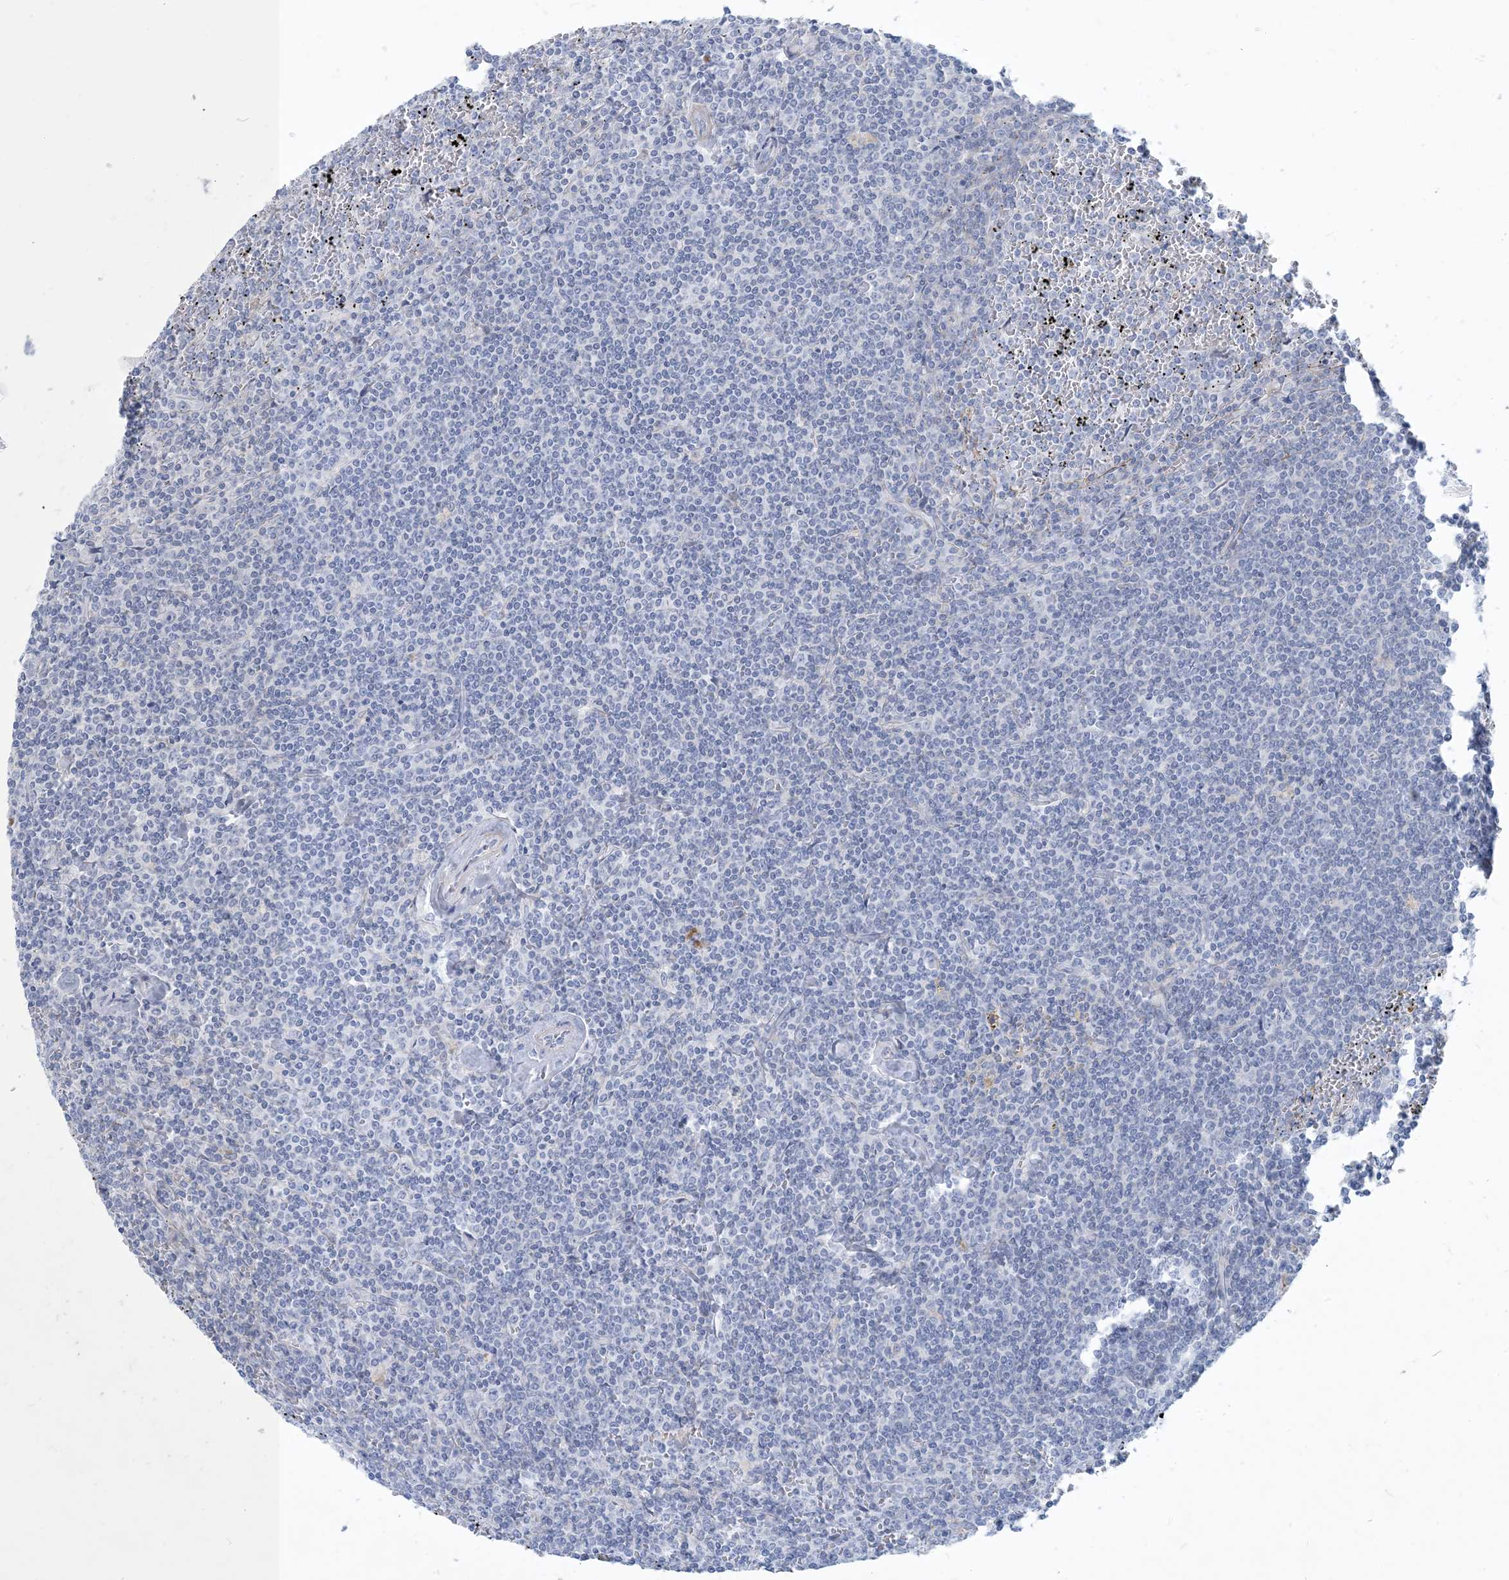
{"staining": {"intensity": "negative", "quantity": "none", "location": "none"}, "tissue": "lymphoma", "cell_type": "Tumor cells", "image_type": "cancer", "snomed": [{"axis": "morphology", "description": "Malignant lymphoma, non-Hodgkin's type, Low grade"}, {"axis": "topography", "description": "Spleen"}], "caption": "IHC histopathology image of neoplastic tissue: lymphoma stained with DAB (3,3'-diaminobenzidine) exhibits no significant protein staining in tumor cells.", "gene": "MOXD1", "patient": {"sex": "female", "age": 19}}